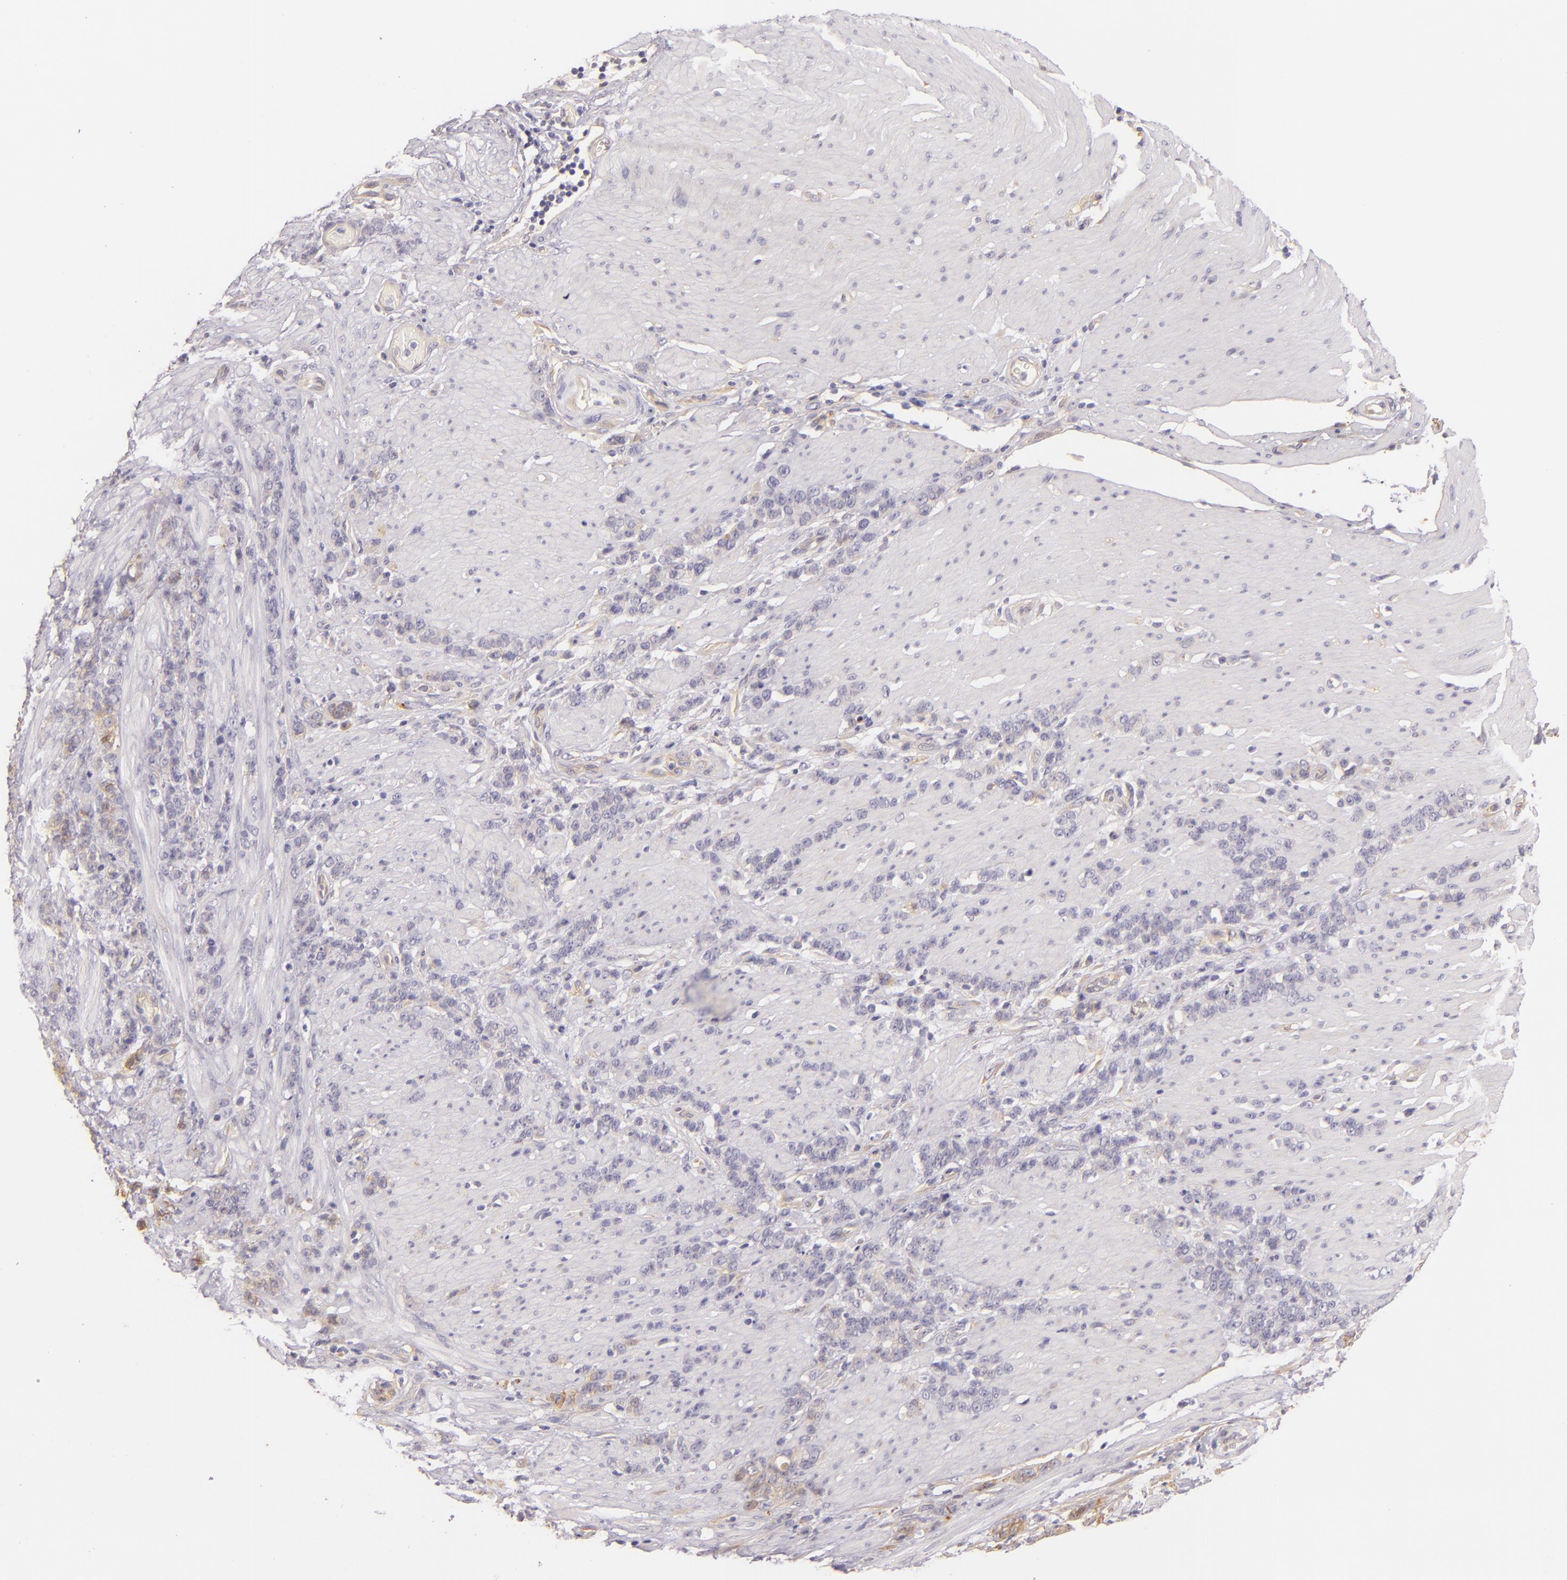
{"staining": {"intensity": "weak", "quantity": "<25%", "location": "cytoplasmic/membranous"}, "tissue": "stomach cancer", "cell_type": "Tumor cells", "image_type": "cancer", "snomed": [{"axis": "morphology", "description": "Adenocarcinoma, NOS"}, {"axis": "topography", "description": "Stomach, lower"}], "caption": "An immunohistochemistry micrograph of adenocarcinoma (stomach) is shown. There is no staining in tumor cells of adenocarcinoma (stomach). (Stains: DAB (3,3'-diaminobenzidine) IHC with hematoxylin counter stain, Microscopy: brightfield microscopy at high magnification).", "gene": "CTSF", "patient": {"sex": "male", "age": 88}}